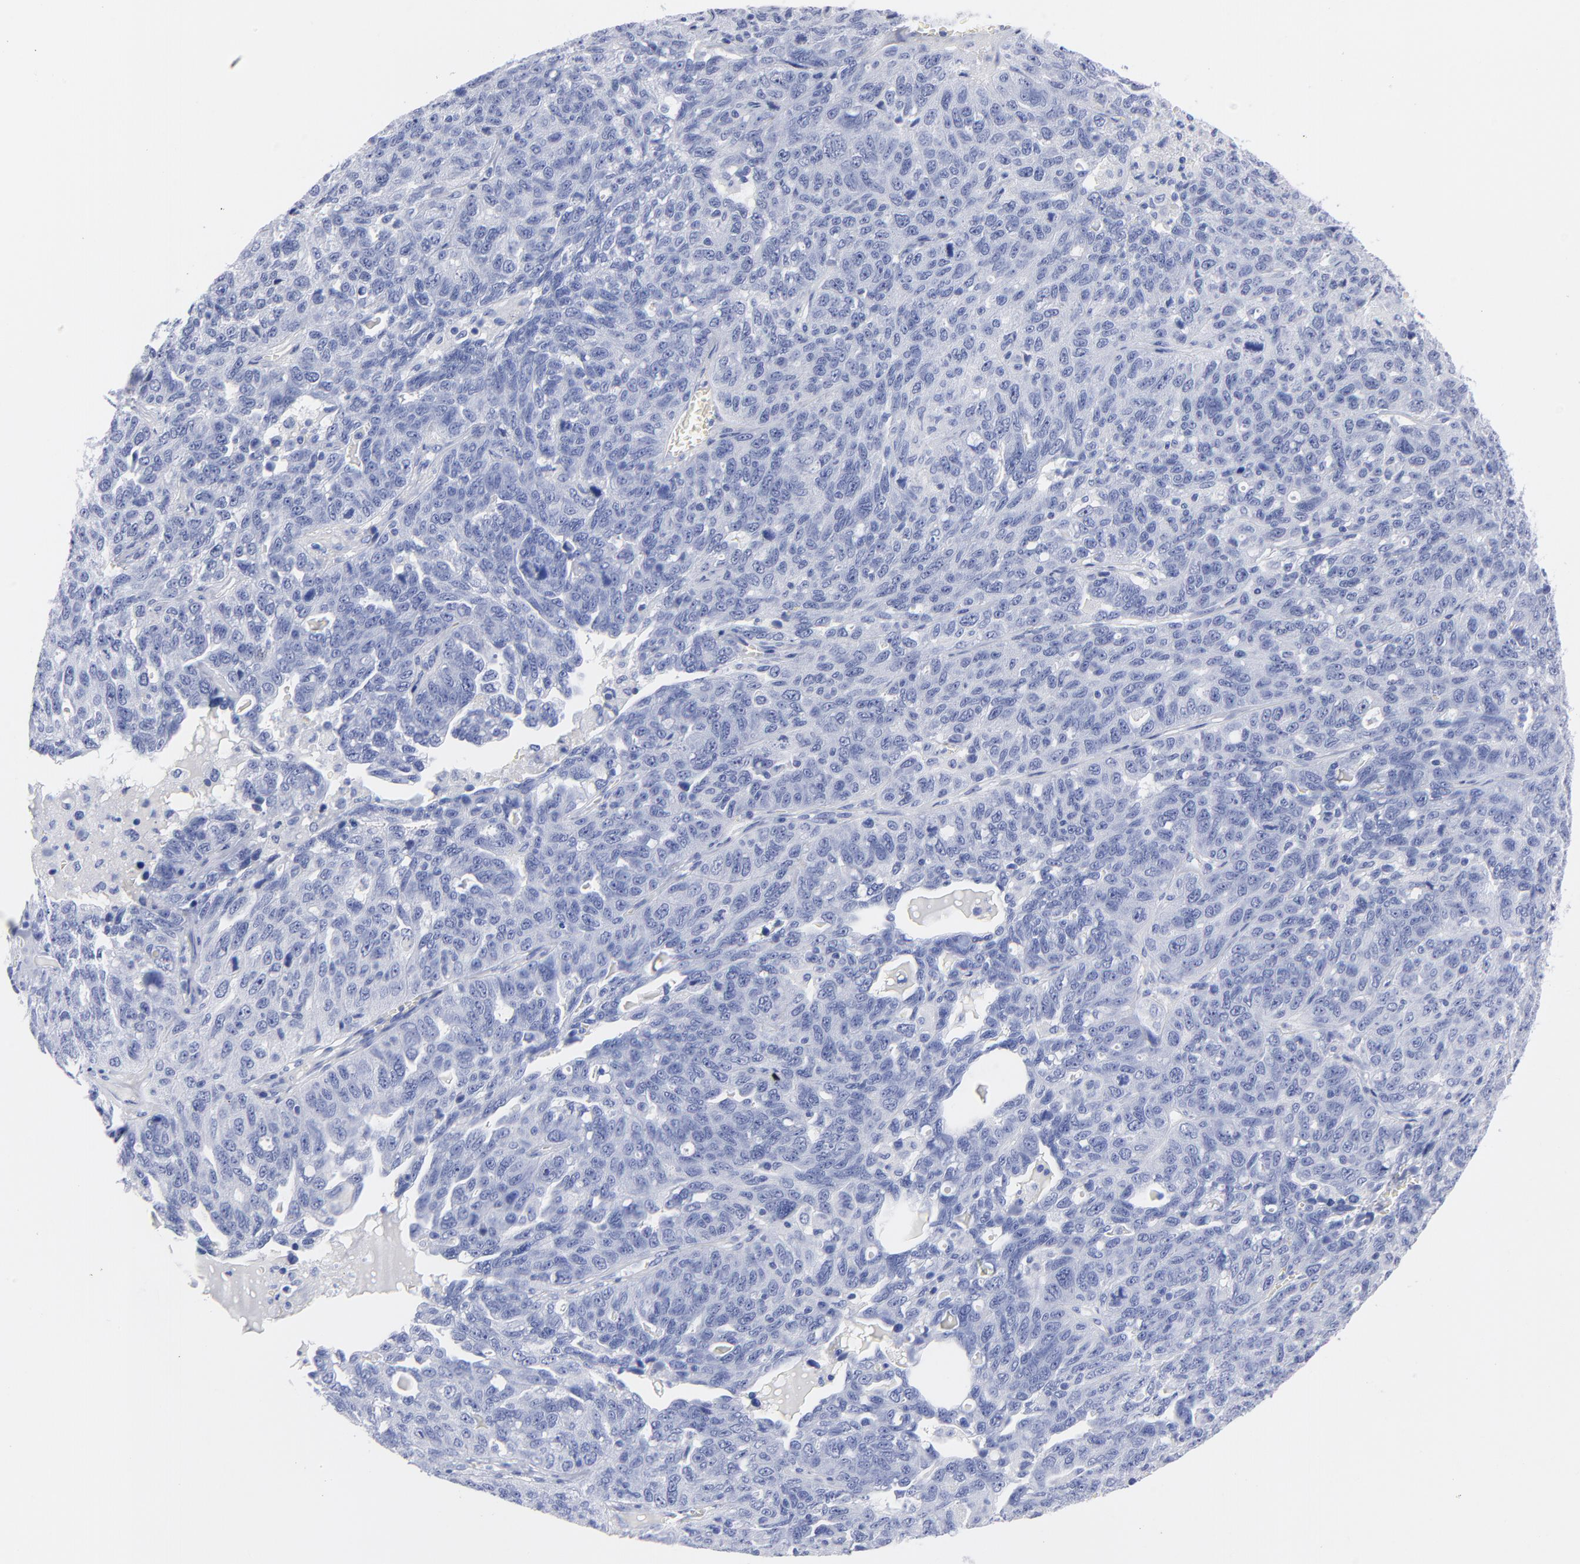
{"staining": {"intensity": "negative", "quantity": "none", "location": "none"}, "tissue": "ovarian cancer", "cell_type": "Tumor cells", "image_type": "cancer", "snomed": [{"axis": "morphology", "description": "Cystadenocarcinoma, serous, NOS"}, {"axis": "topography", "description": "Ovary"}], "caption": "Histopathology image shows no protein staining in tumor cells of ovarian serous cystadenocarcinoma tissue.", "gene": "ACY1", "patient": {"sex": "female", "age": 71}}